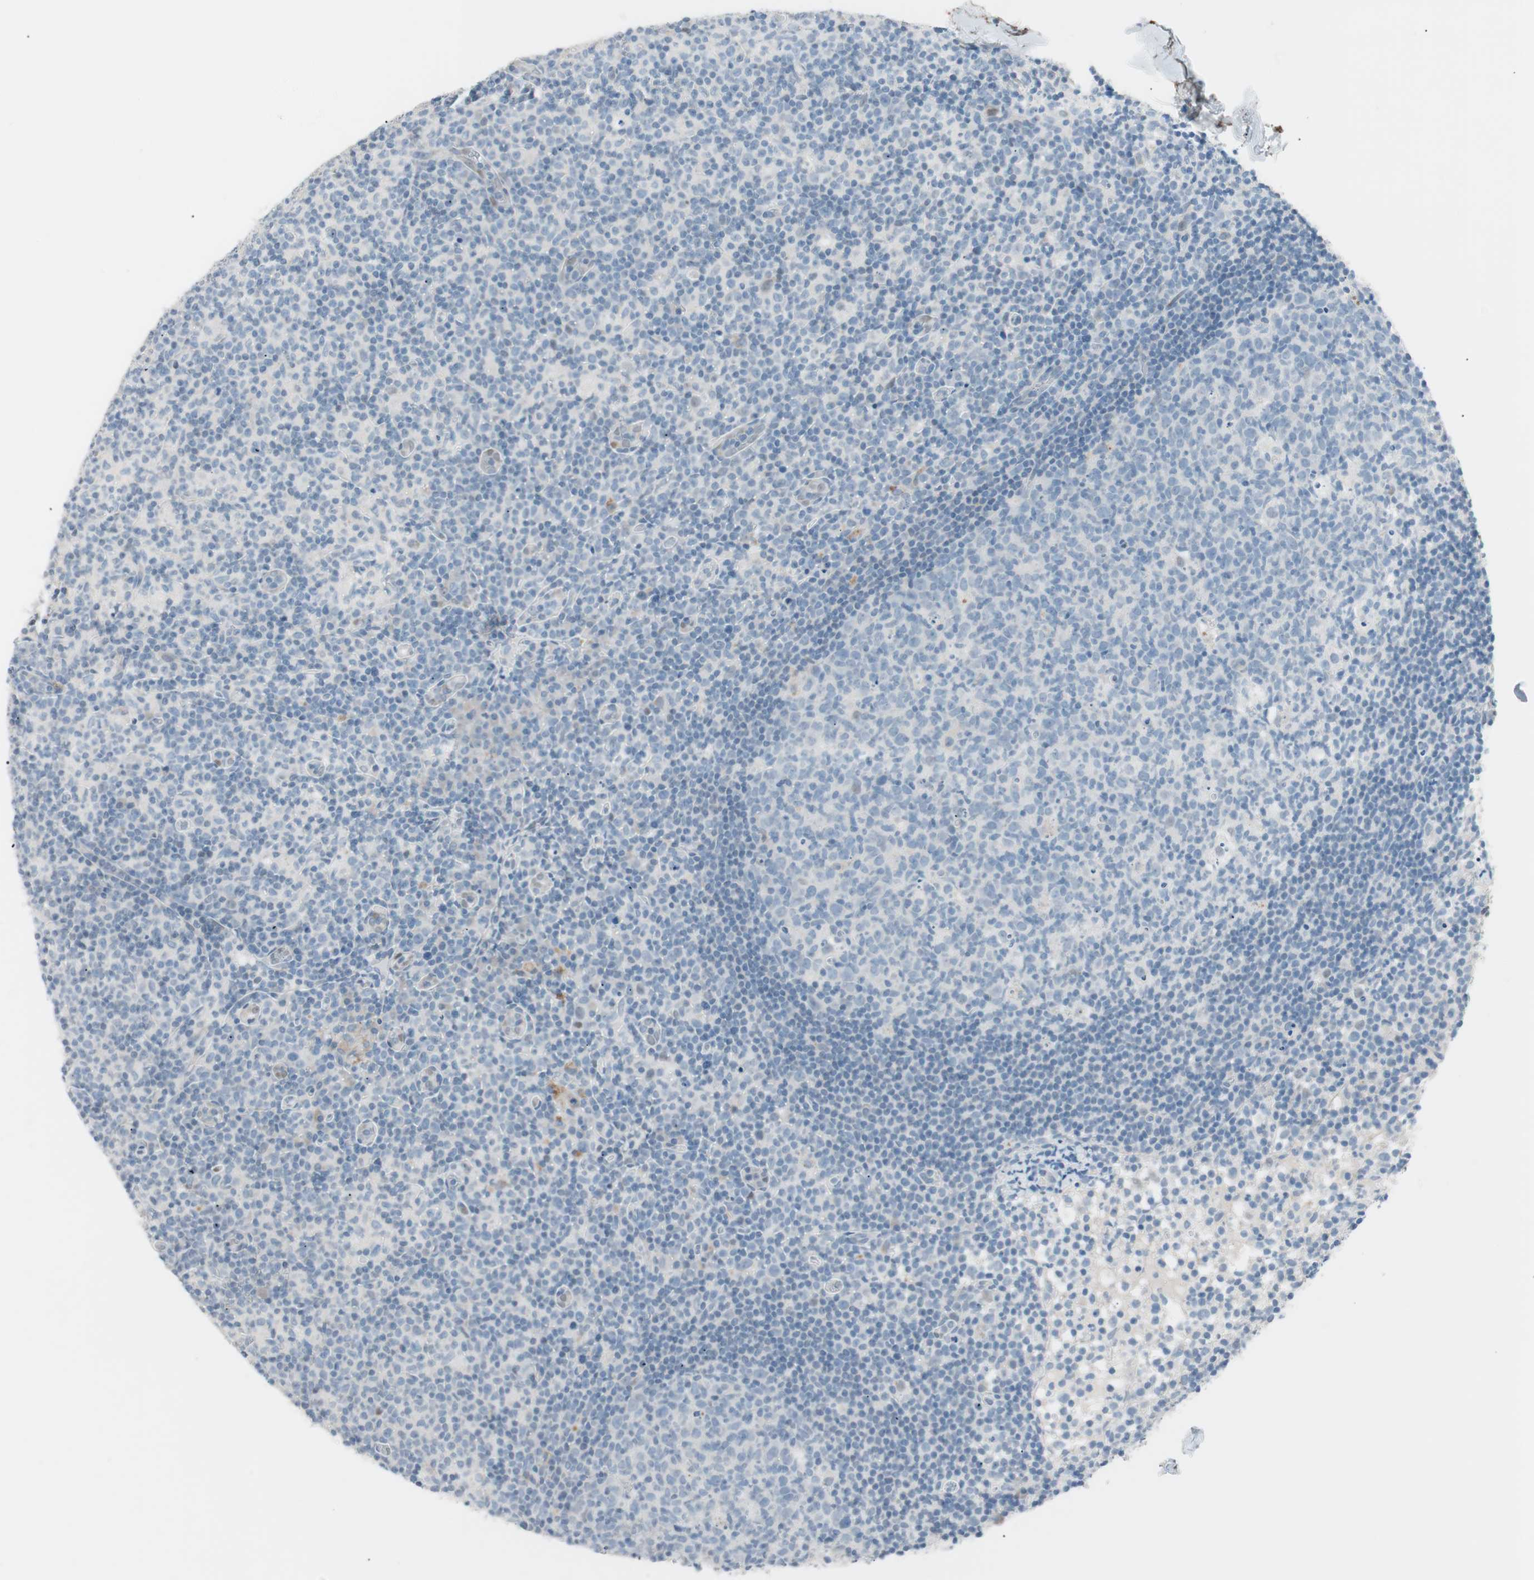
{"staining": {"intensity": "negative", "quantity": "none", "location": "none"}, "tissue": "lymph node", "cell_type": "Germinal center cells", "image_type": "normal", "snomed": [{"axis": "morphology", "description": "Normal tissue, NOS"}, {"axis": "morphology", "description": "Inflammation, NOS"}, {"axis": "topography", "description": "Lymph node"}], "caption": "Immunohistochemical staining of normal human lymph node exhibits no significant positivity in germinal center cells. Brightfield microscopy of immunohistochemistry stained with DAB (brown) and hematoxylin (blue), captured at high magnification.", "gene": "FOSL1", "patient": {"sex": "male", "age": 55}}